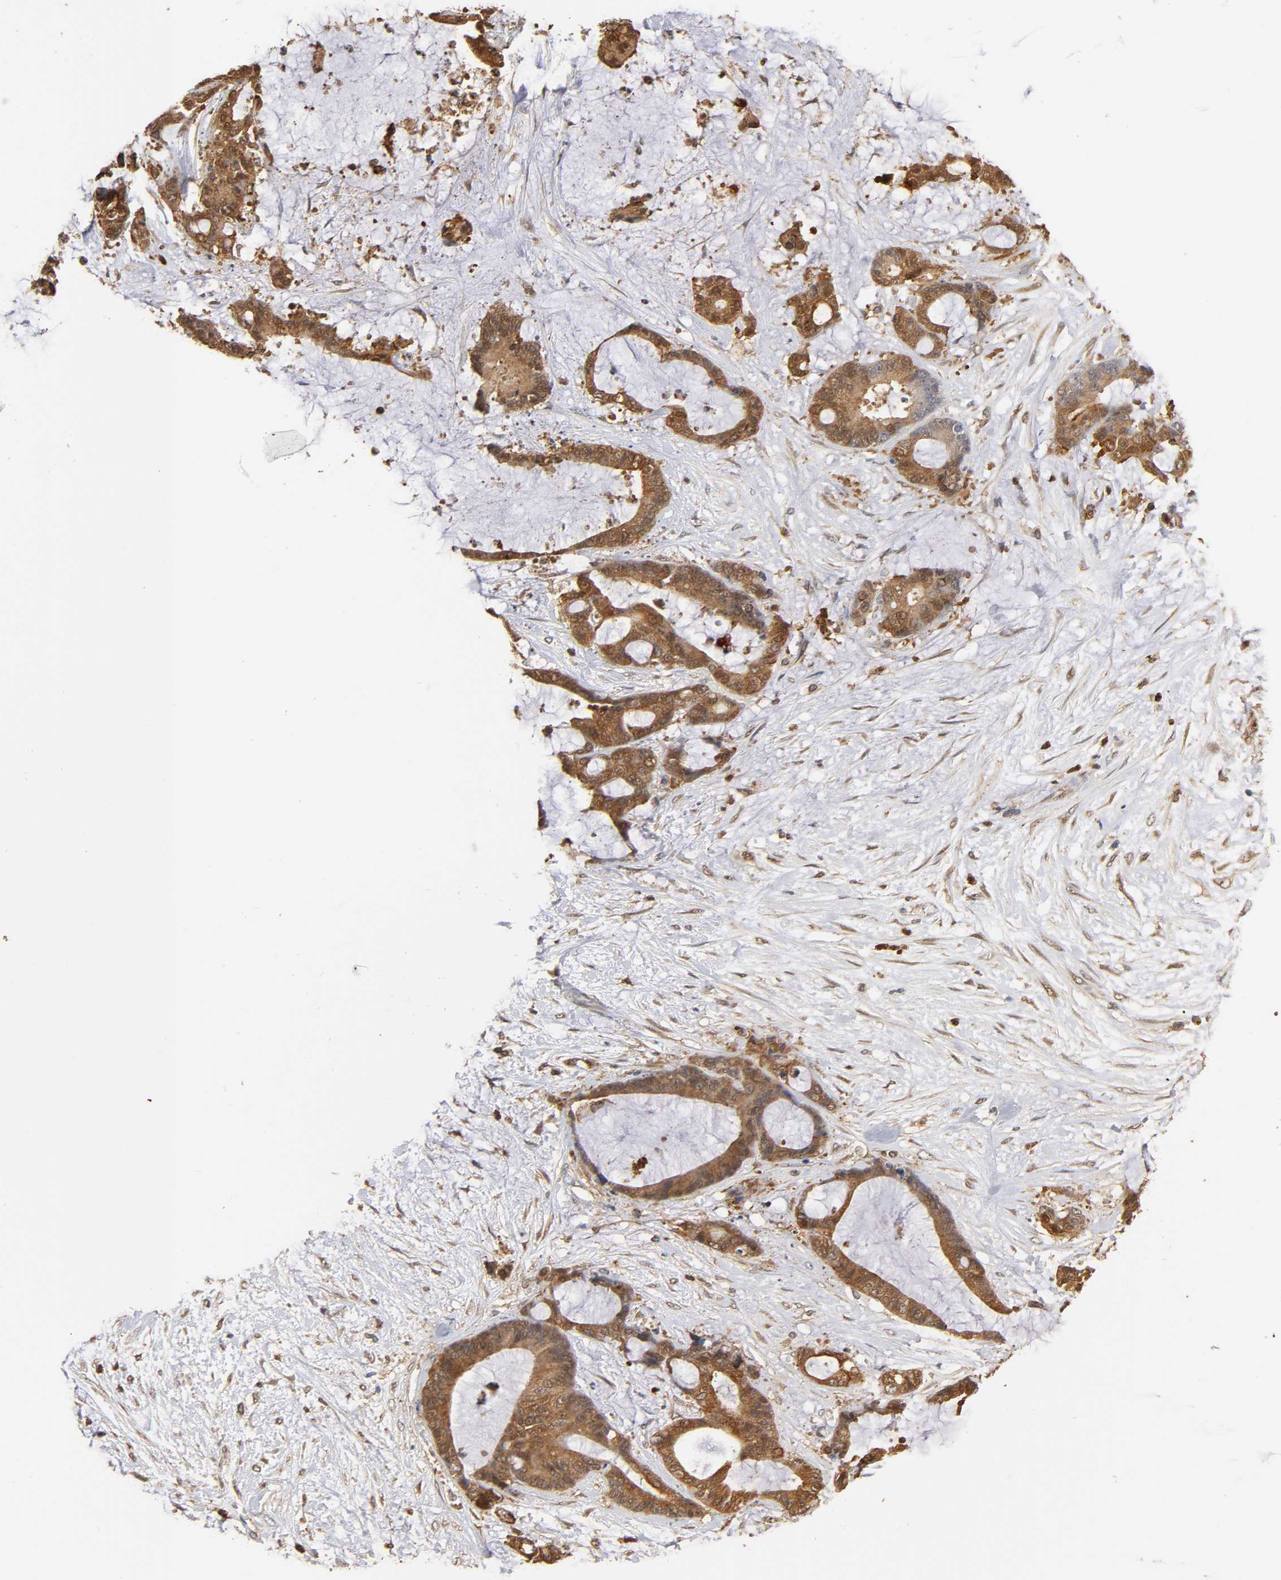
{"staining": {"intensity": "moderate", "quantity": ">75%", "location": "cytoplasmic/membranous,nuclear"}, "tissue": "liver cancer", "cell_type": "Tumor cells", "image_type": "cancer", "snomed": [{"axis": "morphology", "description": "Cholangiocarcinoma"}, {"axis": "topography", "description": "Liver"}], "caption": "Human liver cancer stained for a protein (brown) shows moderate cytoplasmic/membranous and nuclear positive expression in about >75% of tumor cells.", "gene": "ANXA11", "patient": {"sex": "female", "age": 73}}